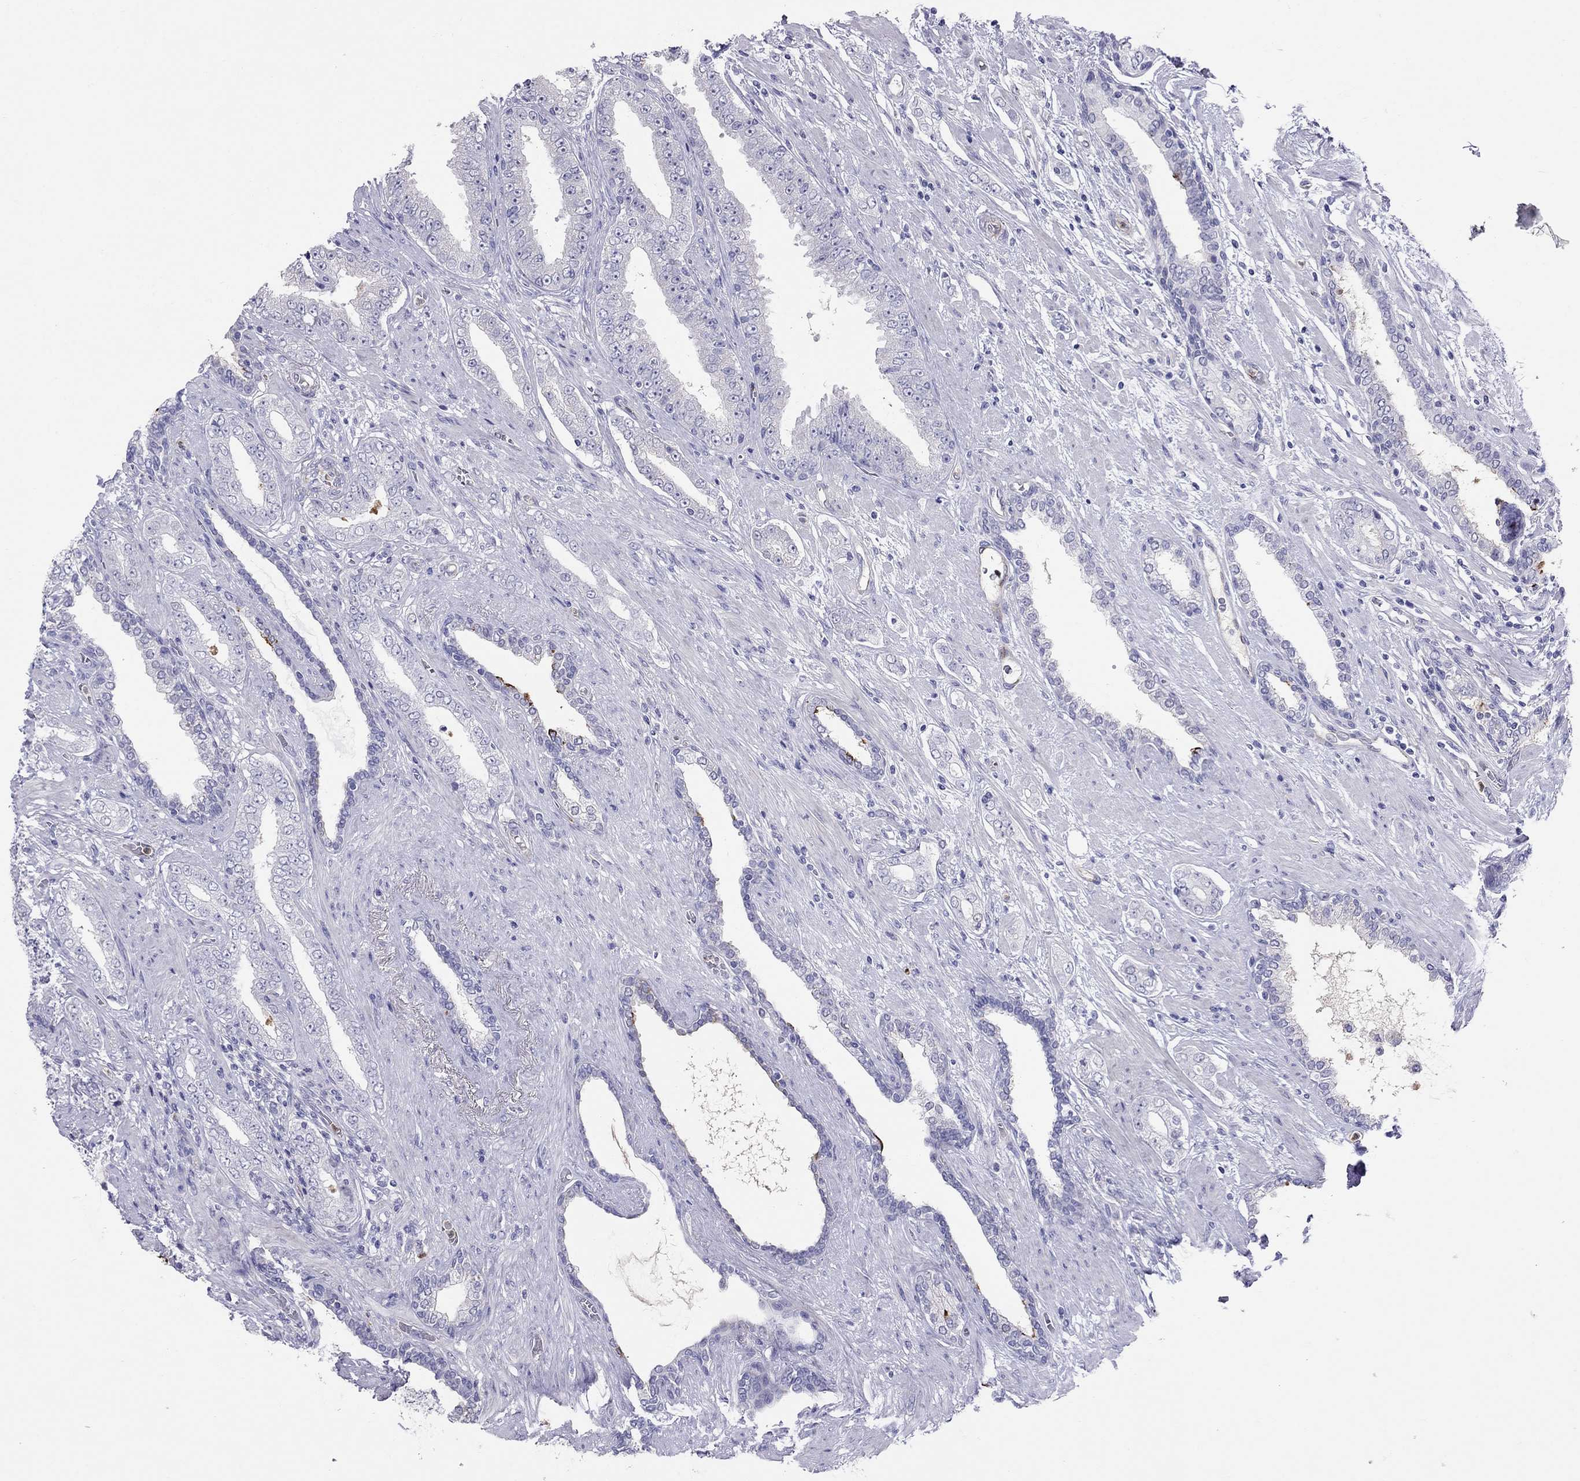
{"staining": {"intensity": "negative", "quantity": "none", "location": "none"}, "tissue": "prostate cancer", "cell_type": "Tumor cells", "image_type": "cancer", "snomed": [{"axis": "morphology", "description": "Adenocarcinoma, Low grade"}, {"axis": "topography", "description": "Prostate and seminal vesicle, NOS"}], "caption": "Prostate cancer (low-grade adenocarcinoma) was stained to show a protein in brown. There is no significant expression in tumor cells. (Brightfield microscopy of DAB immunohistochemistry (IHC) at high magnification).", "gene": "SPINT4", "patient": {"sex": "male", "age": 61}}